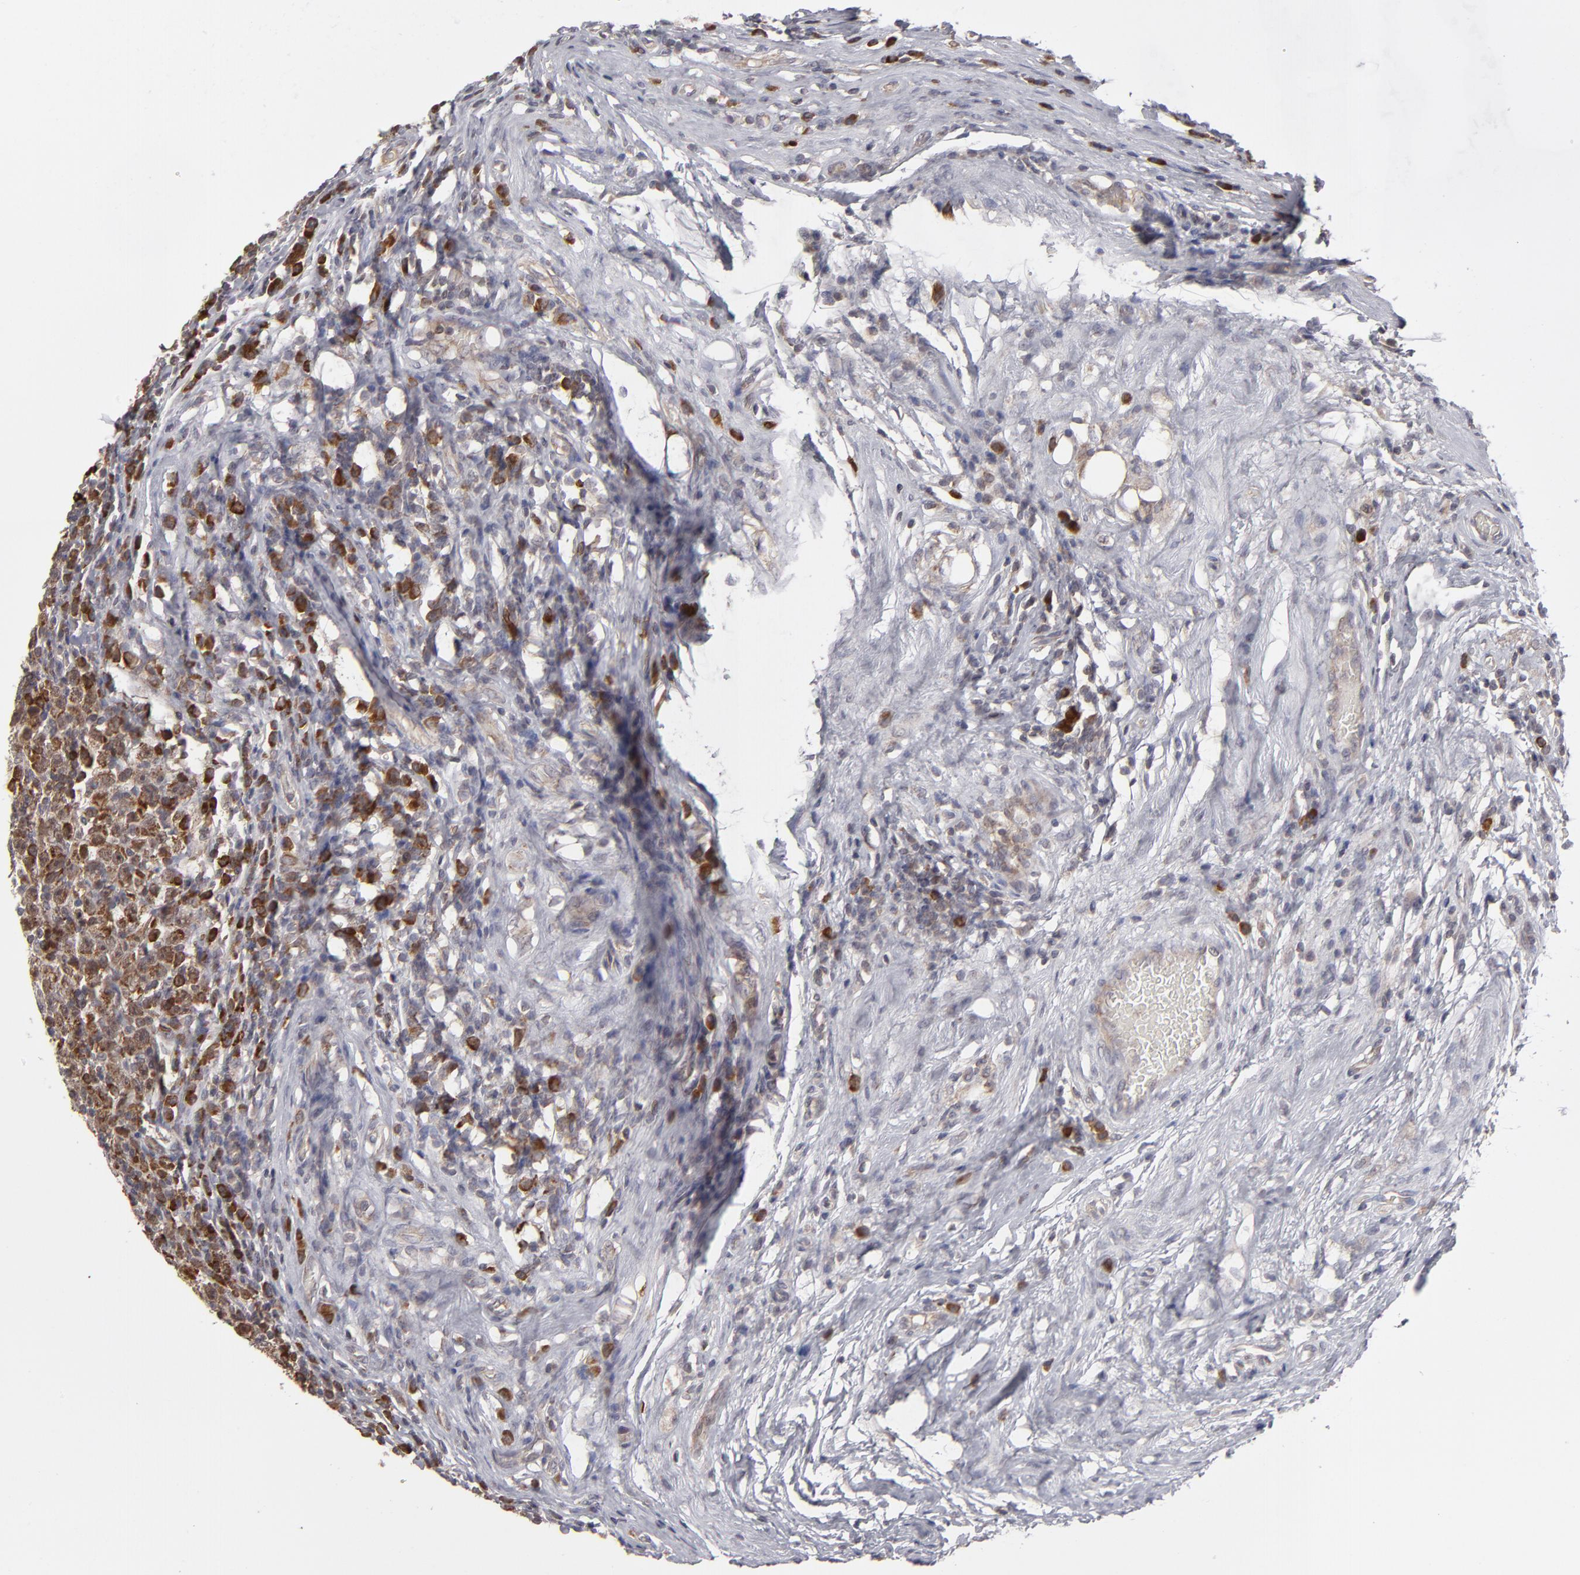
{"staining": {"intensity": "strong", "quantity": ">75%", "location": "cytoplasmic/membranous"}, "tissue": "testis cancer", "cell_type": "Tumor cells", "image_type": "cancer", "snomed": [{"axis": "morphology", "description": "Seminoma, NOS"}, {"axis": "topography", "description": "Testis"}], "caption": "A histopathology image of testis cancer stained for a protein shows strong cytoplasmic/membranous brown staining in tumor cells.", "gene": "GLCCI1", "patient": {"sex": "male", "age": 43}}